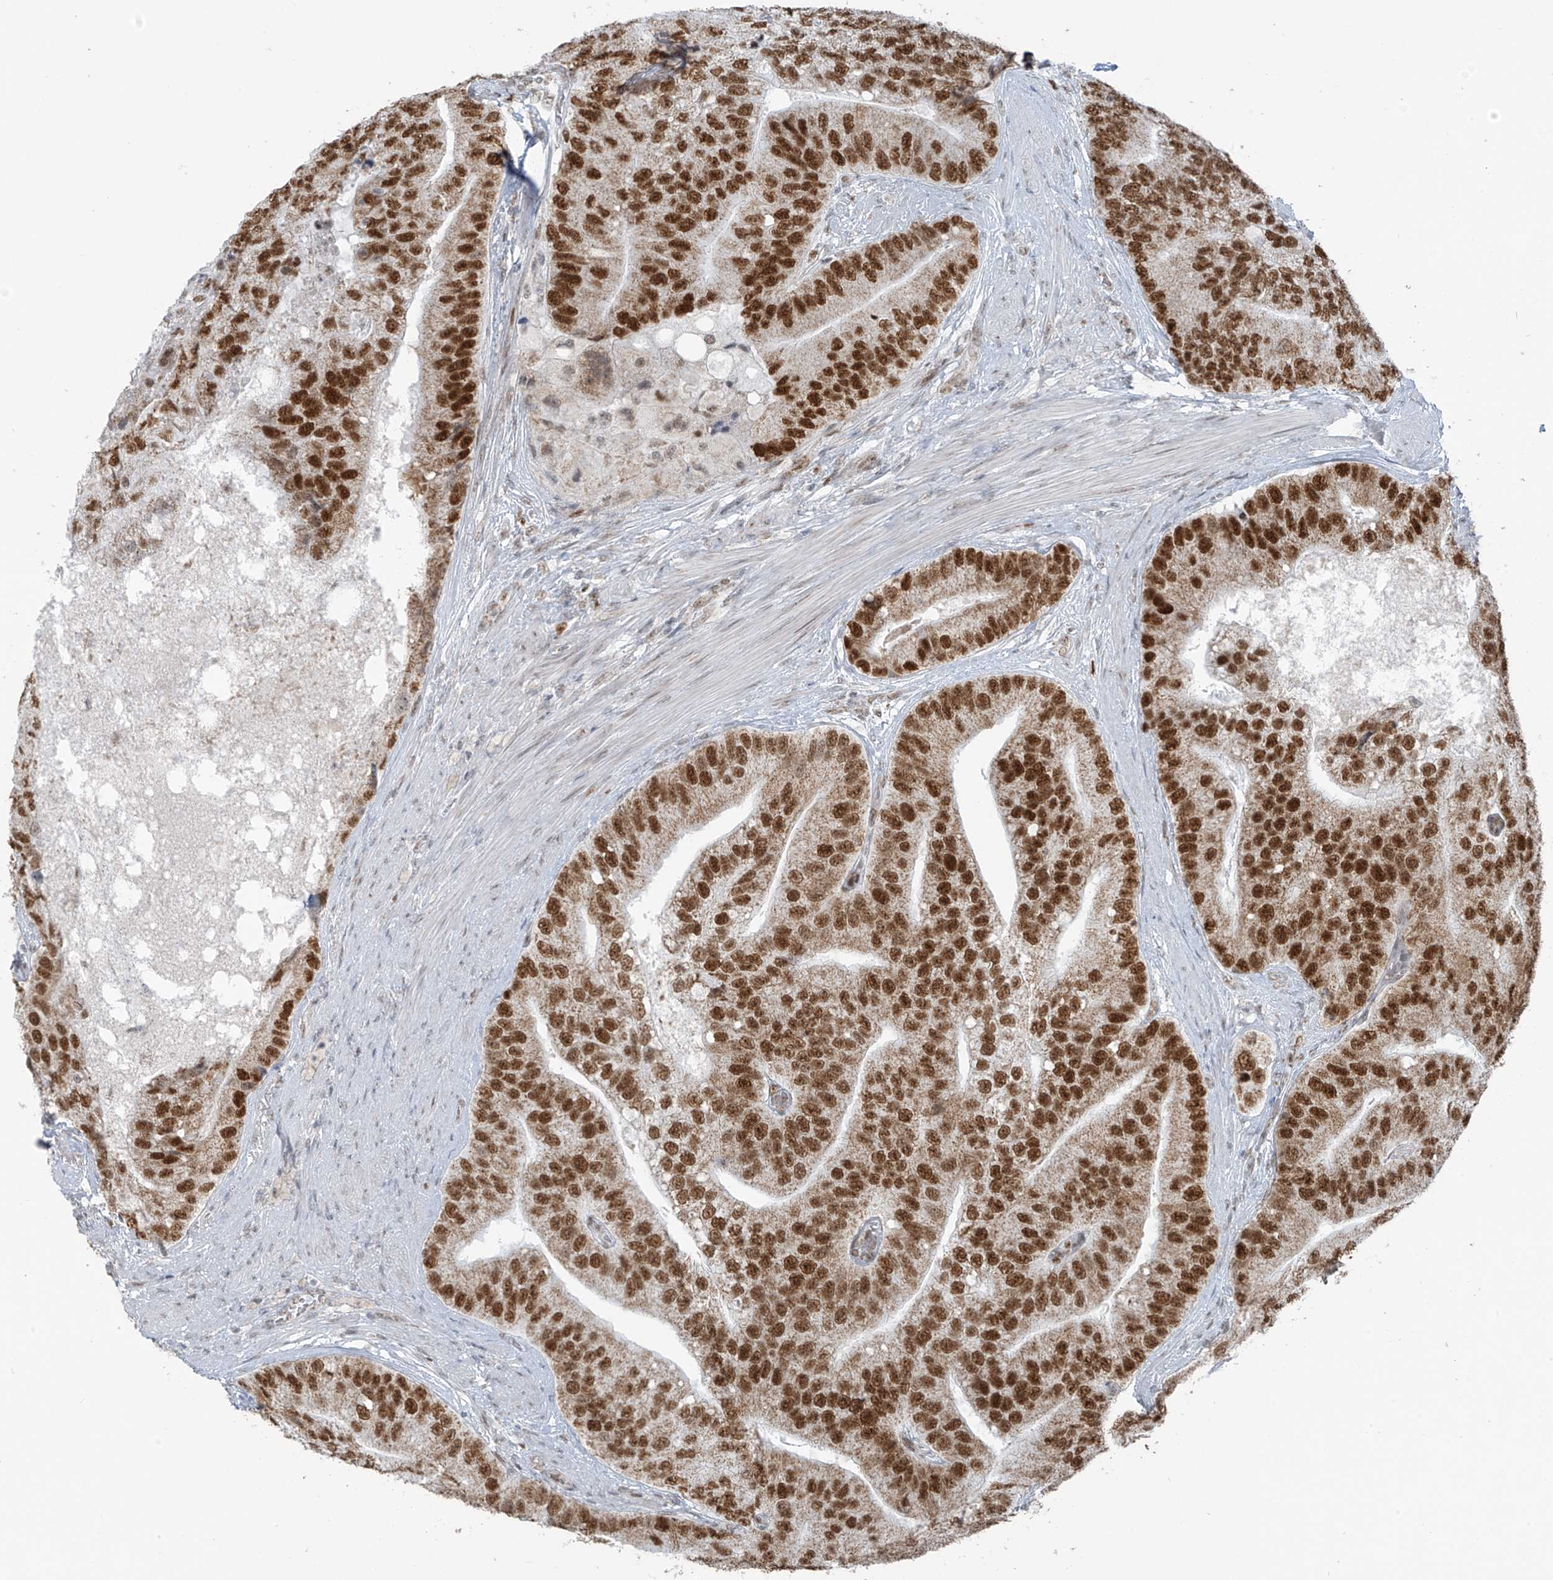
{"staining": {"intensity": "strong", "quantity": ">75%", "location": "nuclear"}, "tissue": "prostate cancer", "cell_type": "Tumor cells", "image_type": "cancer", "snomed": [{"axis": "morphology", "description": "Adenocarcinoma, High grade"}, {"axis": "topography", "description": "Prostate"}], "caption": "Prostate cancer (high-grade adenocarcinoma) was stained to show a protein in brown. There is high levels of strong nuclear positivity in approximately >75% of tumor cells. (IHC, brightfield microscopy, high magnification).", "gene": "WRNIP1", "patient": {"sex": "male", "age": 70}}